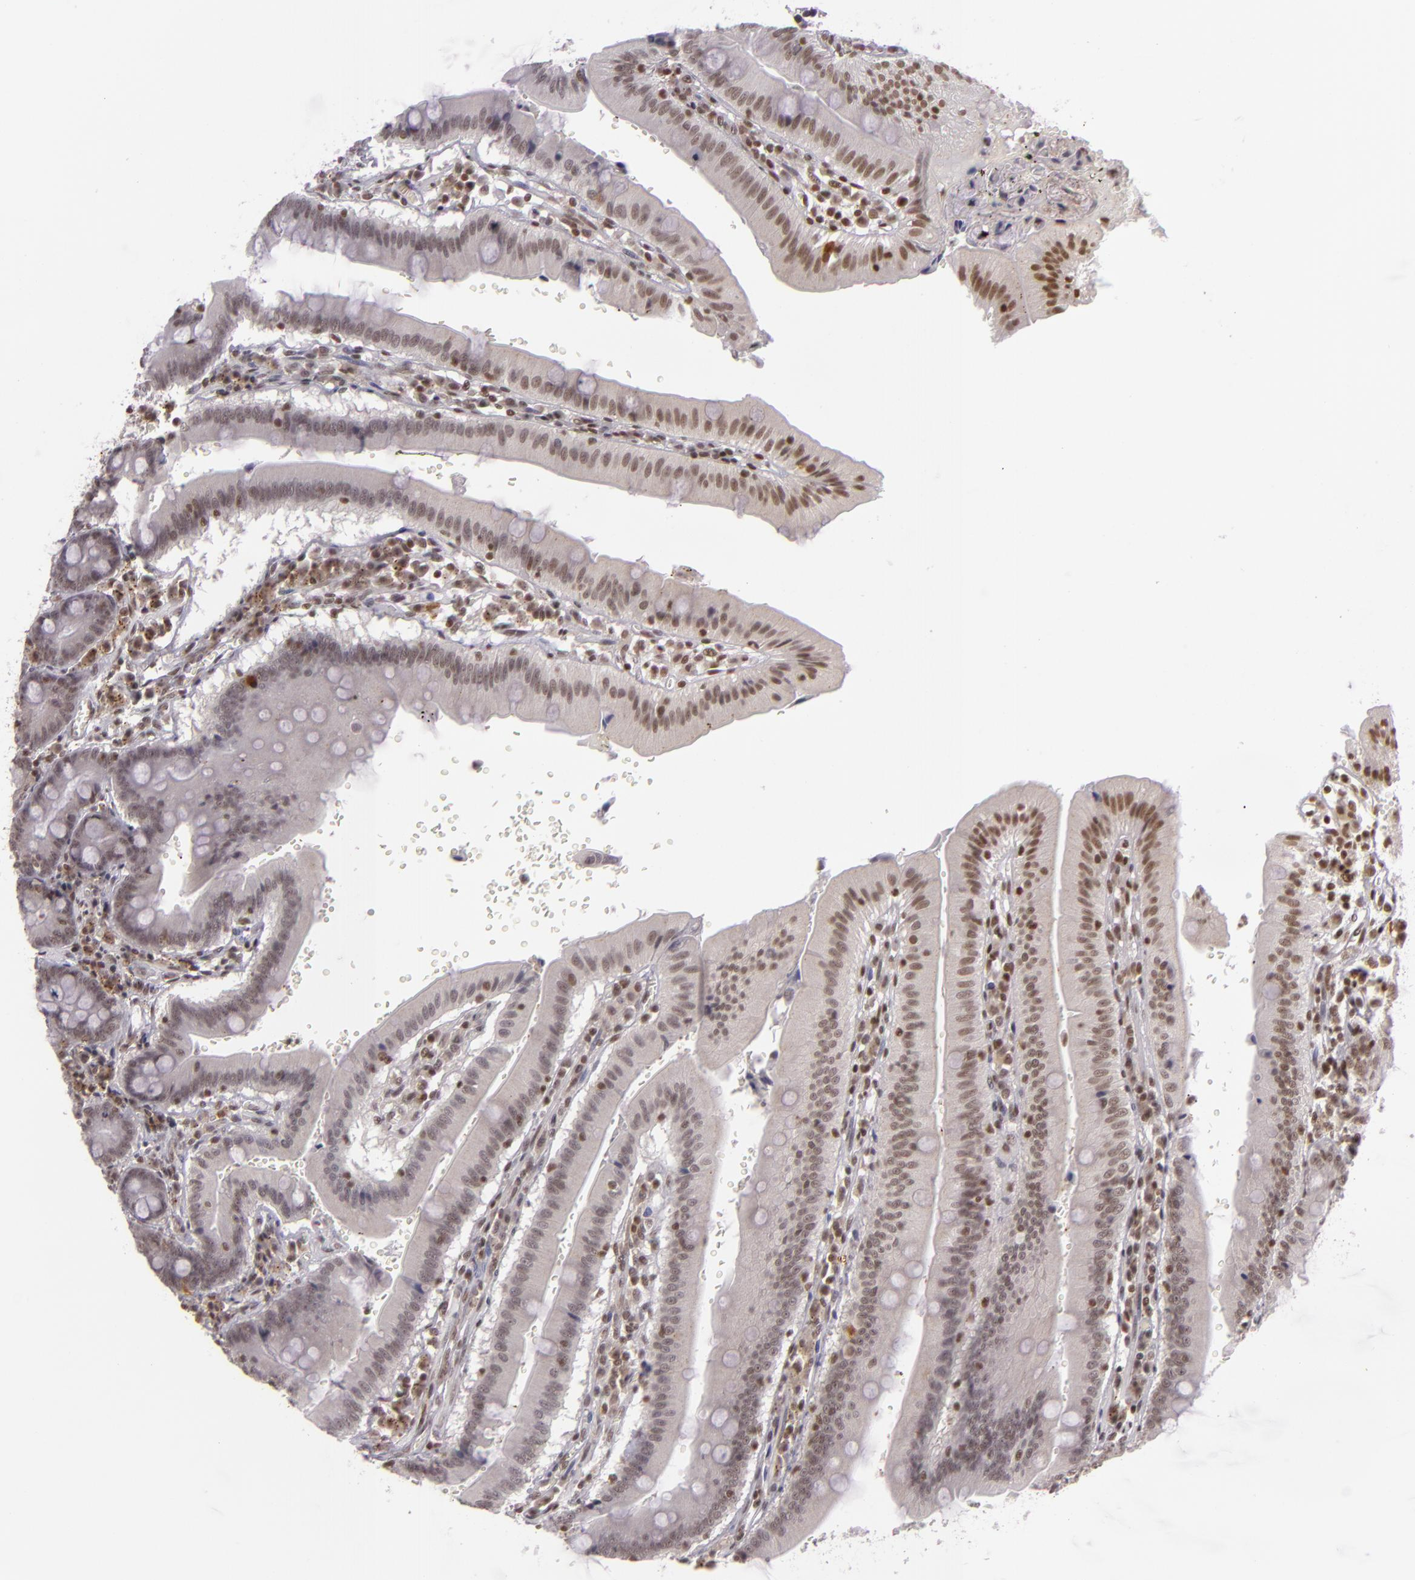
{"staining": {"intensity": "weak", "quantity": ">75%", "location": "nuclear"}, "tissue": "small intestine", "cell_type": "Glandular cells", "image_type": "normal", "snomed": [{"axis": "morphology", "description": "Normal tissue, NOS"}, {"axis": "topography", "description": "Small intestine"}], "caption": "About >75% of glandular cells in benign small intestine exhibit weak nuclear protein positivity as visualized by brown immunohistochemical staining.", "gene": "ZFX", "patient": {"sex": "male", "age": 71}}